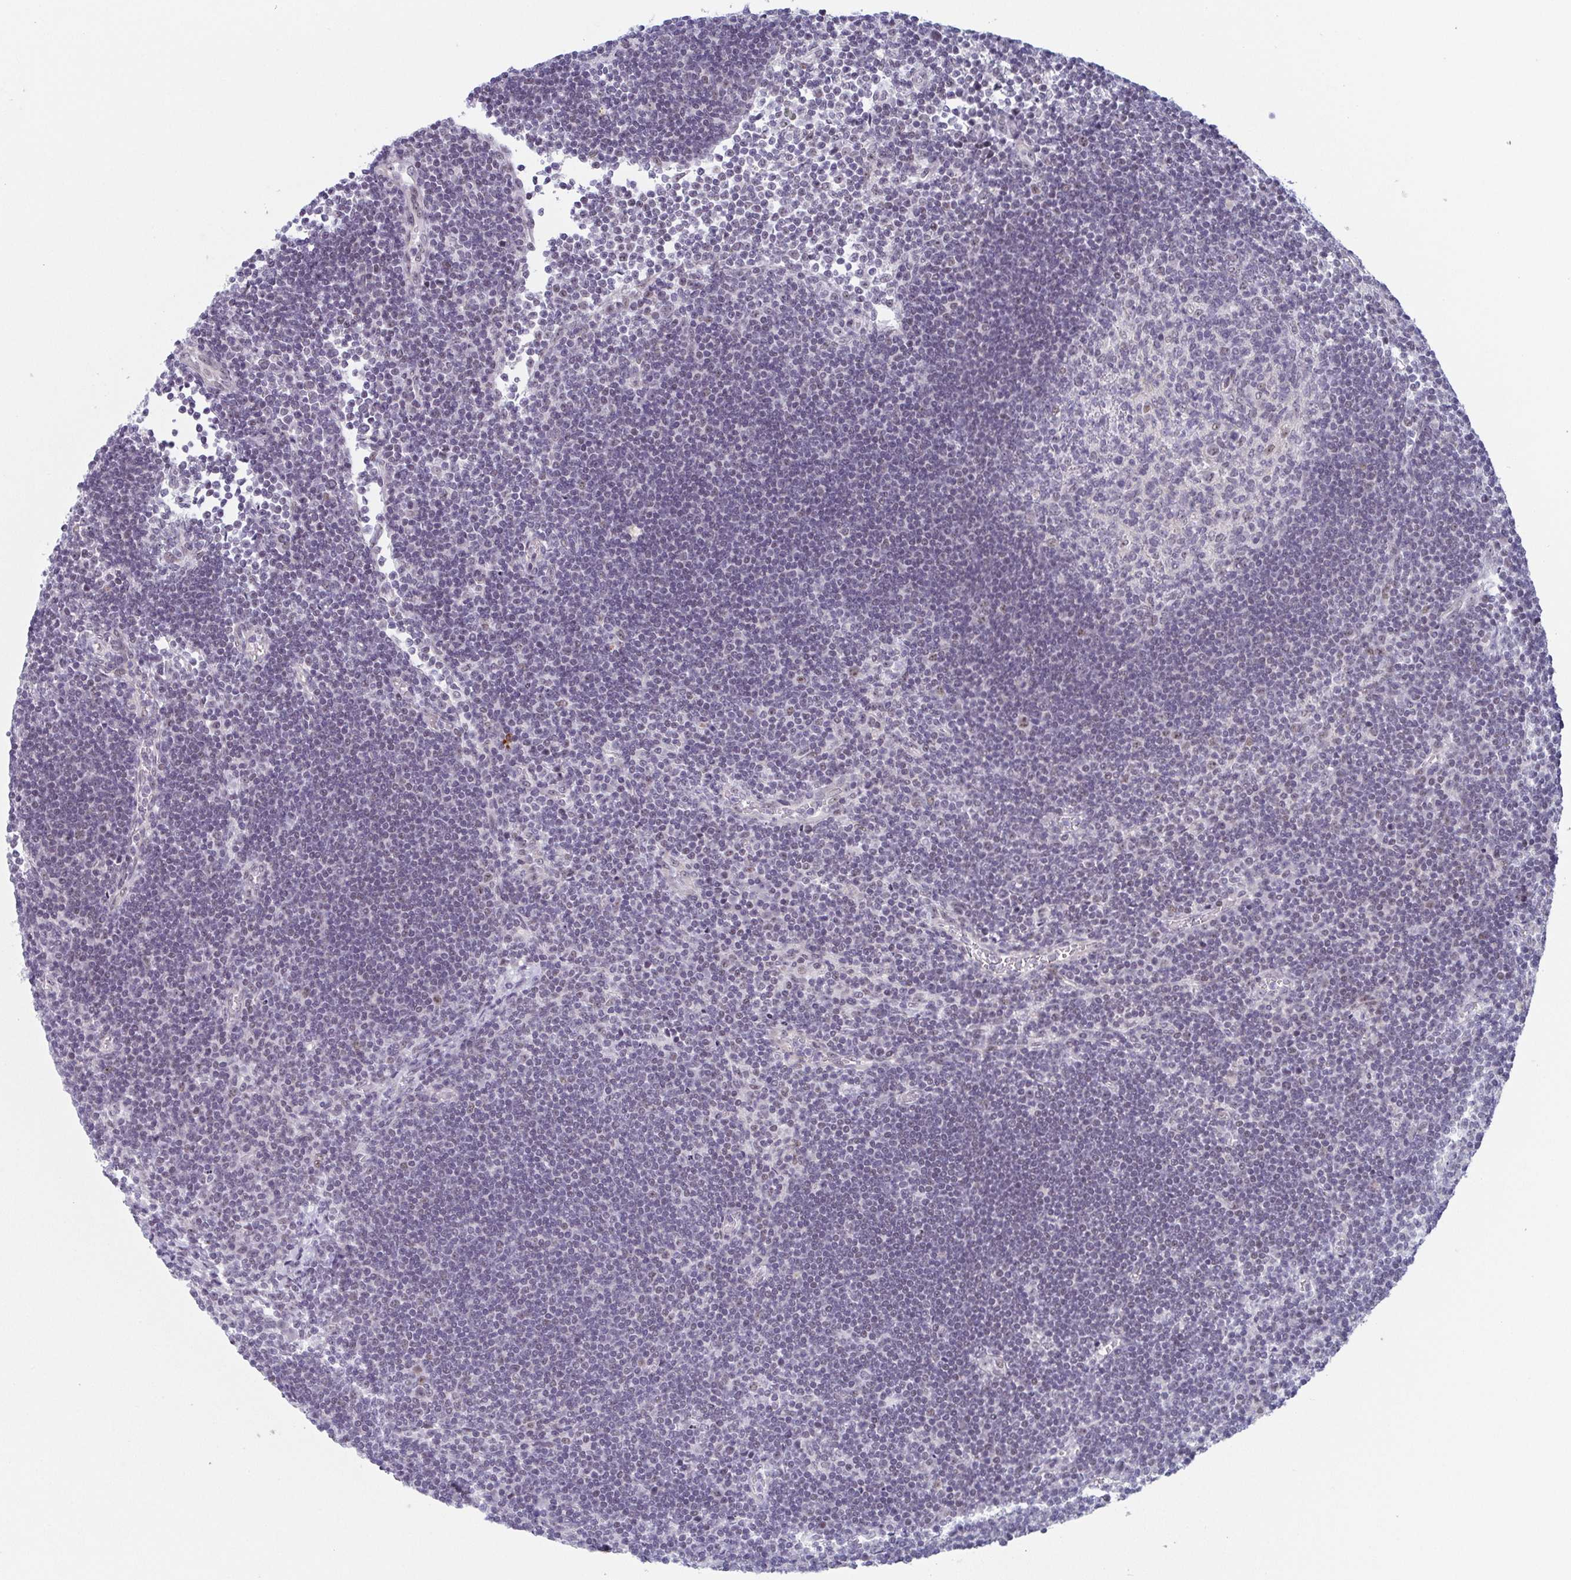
{"staining": {"intensity": "negative", "quantity": "none", "location": "none"}, "tissue": "lymph node", "cell_type": "Germinal center cells", "image_type": "normal", "snomed": [{"axis": "morphology", "description": "Normal tissue, NOS"}, {"axis": "topography", "description": "Lymph node"}], "caption": "Immunohistochemistry of normal human lymph node exhibits no expression in germinal center cells. (DAB (3,3'-diaminobenzidine) immunohistochemistry, high magnification).", "gene": "EXOSC7", "patient": {"sex": "male", "age": 67}}